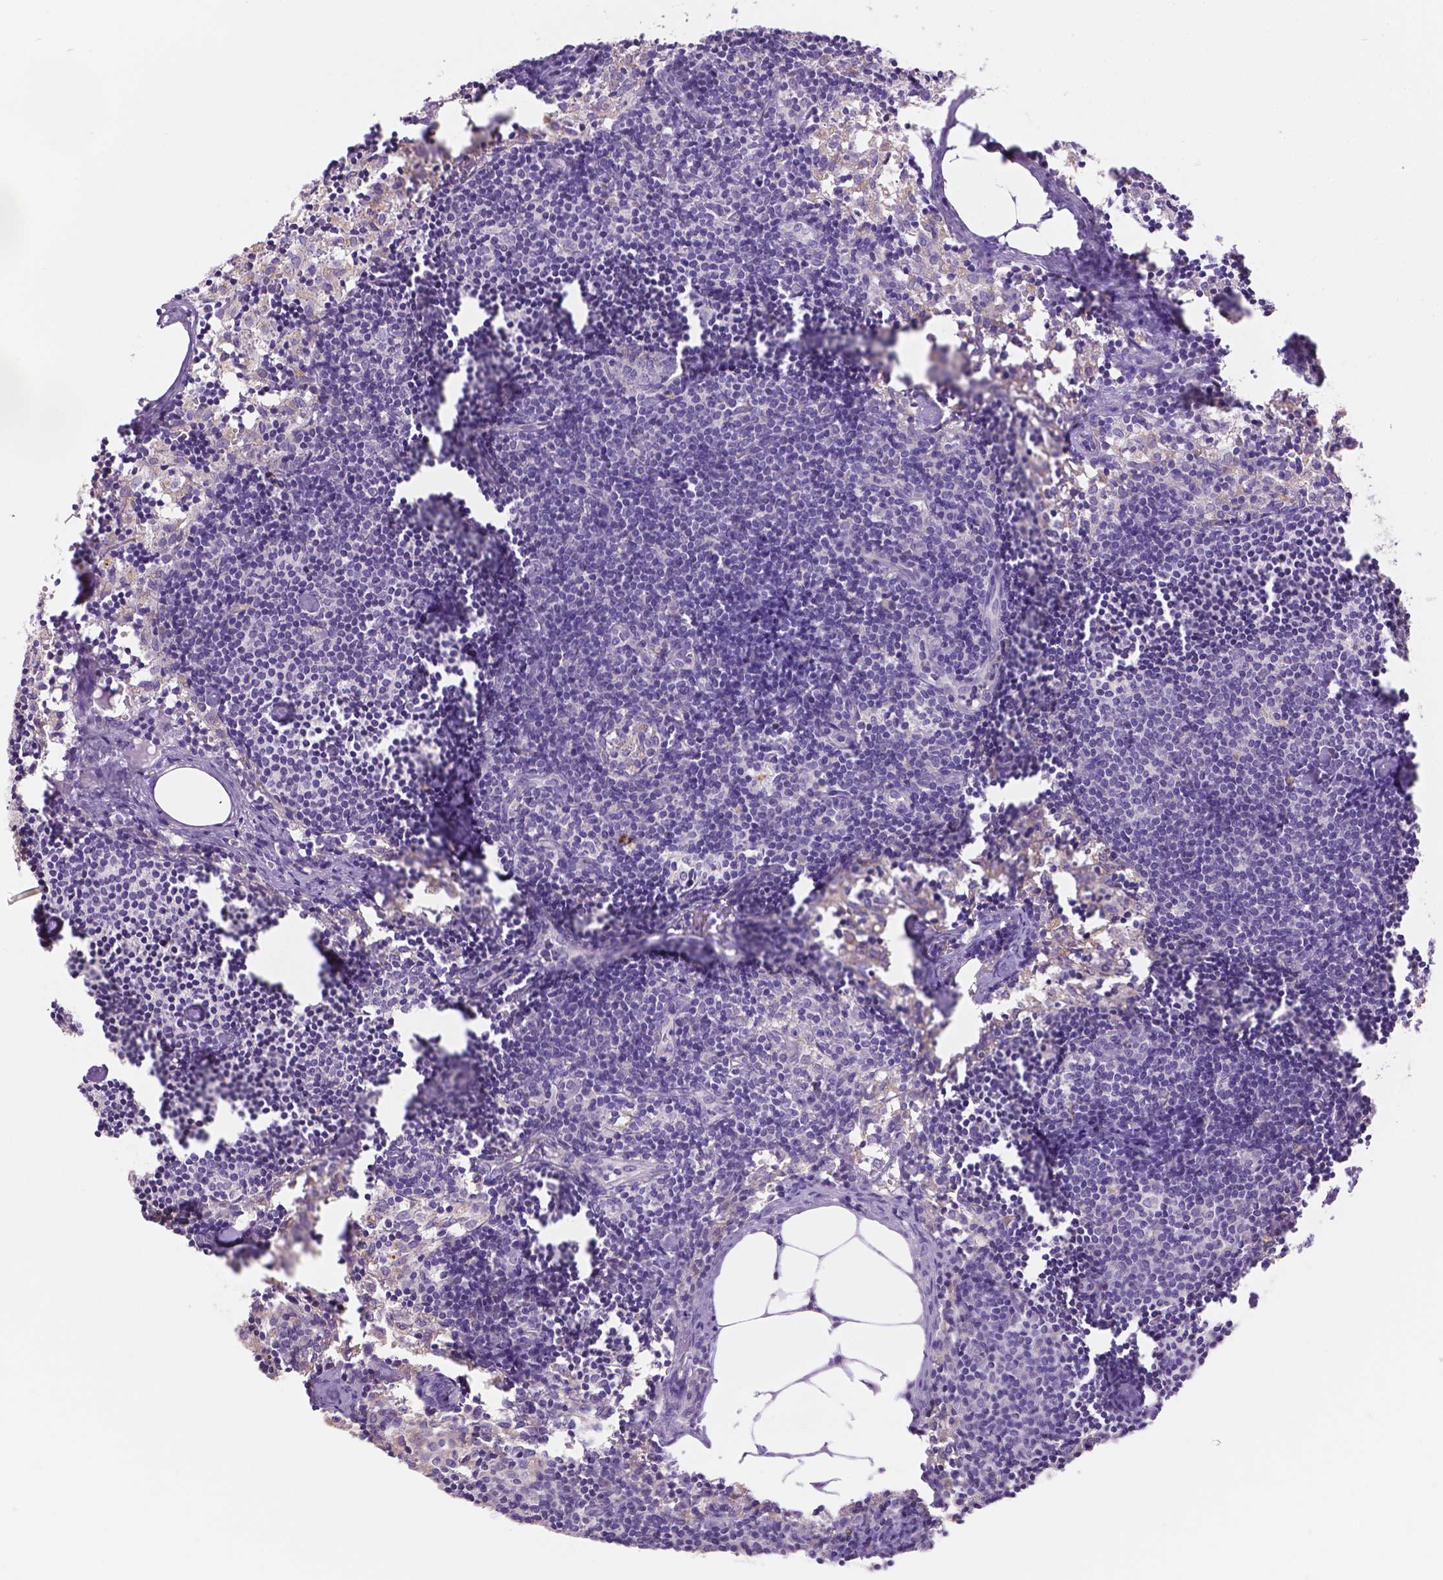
{"staining": {"intensity": "negative", "quantity": "none", "location": "none"}, "tissue": "lymph node", "cell_type": "Non-germinal center cells", "image_type": "normal", "snomed": [{"axis": "morphology", "description": "Normal tissue, NOS"}, {"axis": "topography", "description": "Lymph node"}], "caption": "DAB immunohistochemical staining of normal lymph node demonstrates no significant staining in non-germinal center cells.", "gene": "CDH7", "patient": {"sex": "female", "age": 69}}